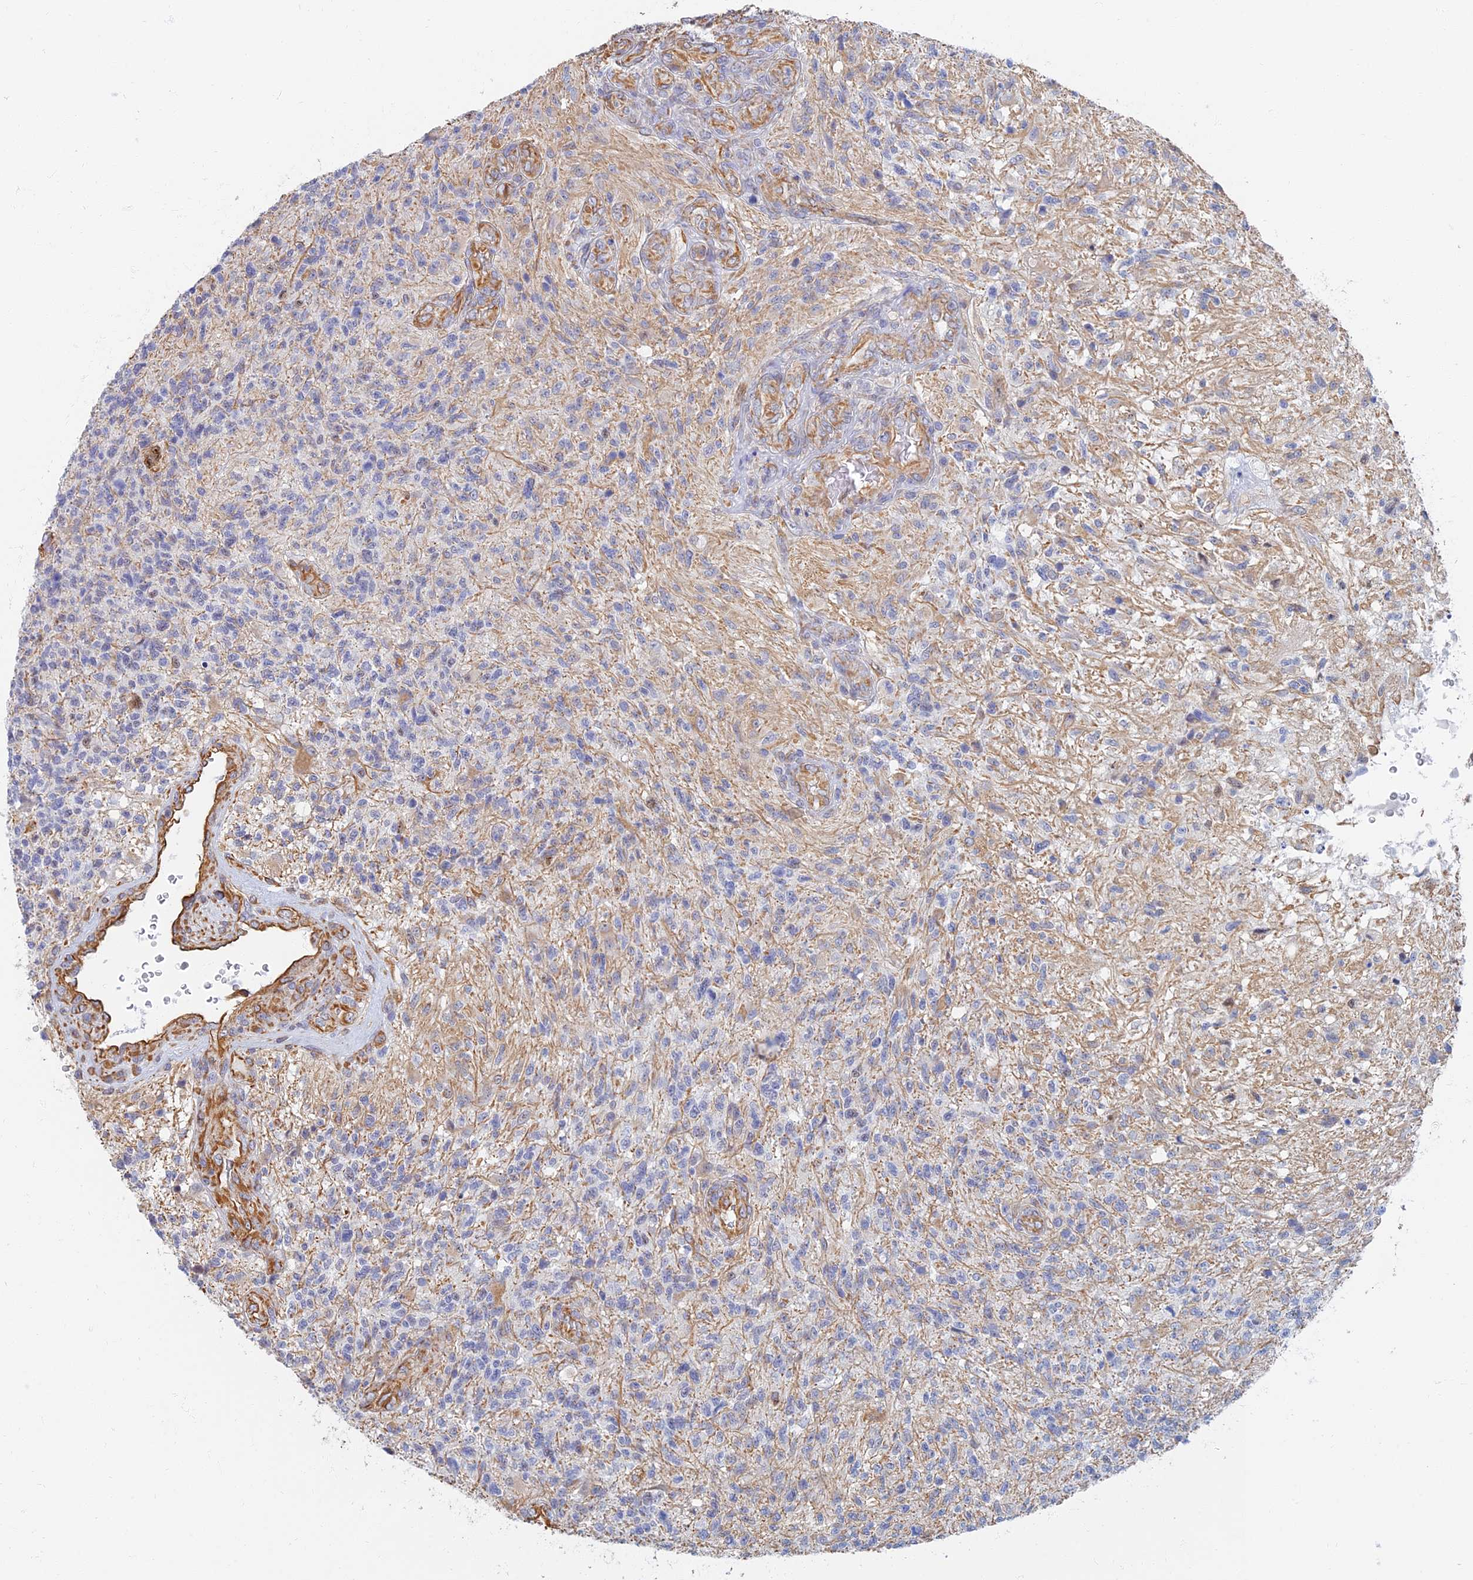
{"staining": {"intensity": "negative", "quantity": "none", "location": "none"}, "tissue": "glioma", "cell_type": "Tumor cells", "image_type": "cancer", "snomed": [{"axis": "morphology", "description": "Glioma, malignant, High grade"}, {"axis": "topography", "description": "Brain"}], "caption": "This image is of high-grade glioma (malignant) stained with immunohistochemistry to label a protein in brown with the nuclei are counter-stained blue. There is no positivity in tumor cells.", "gene": "RMC1", "patient": {"sex": "male", "age": 56}}